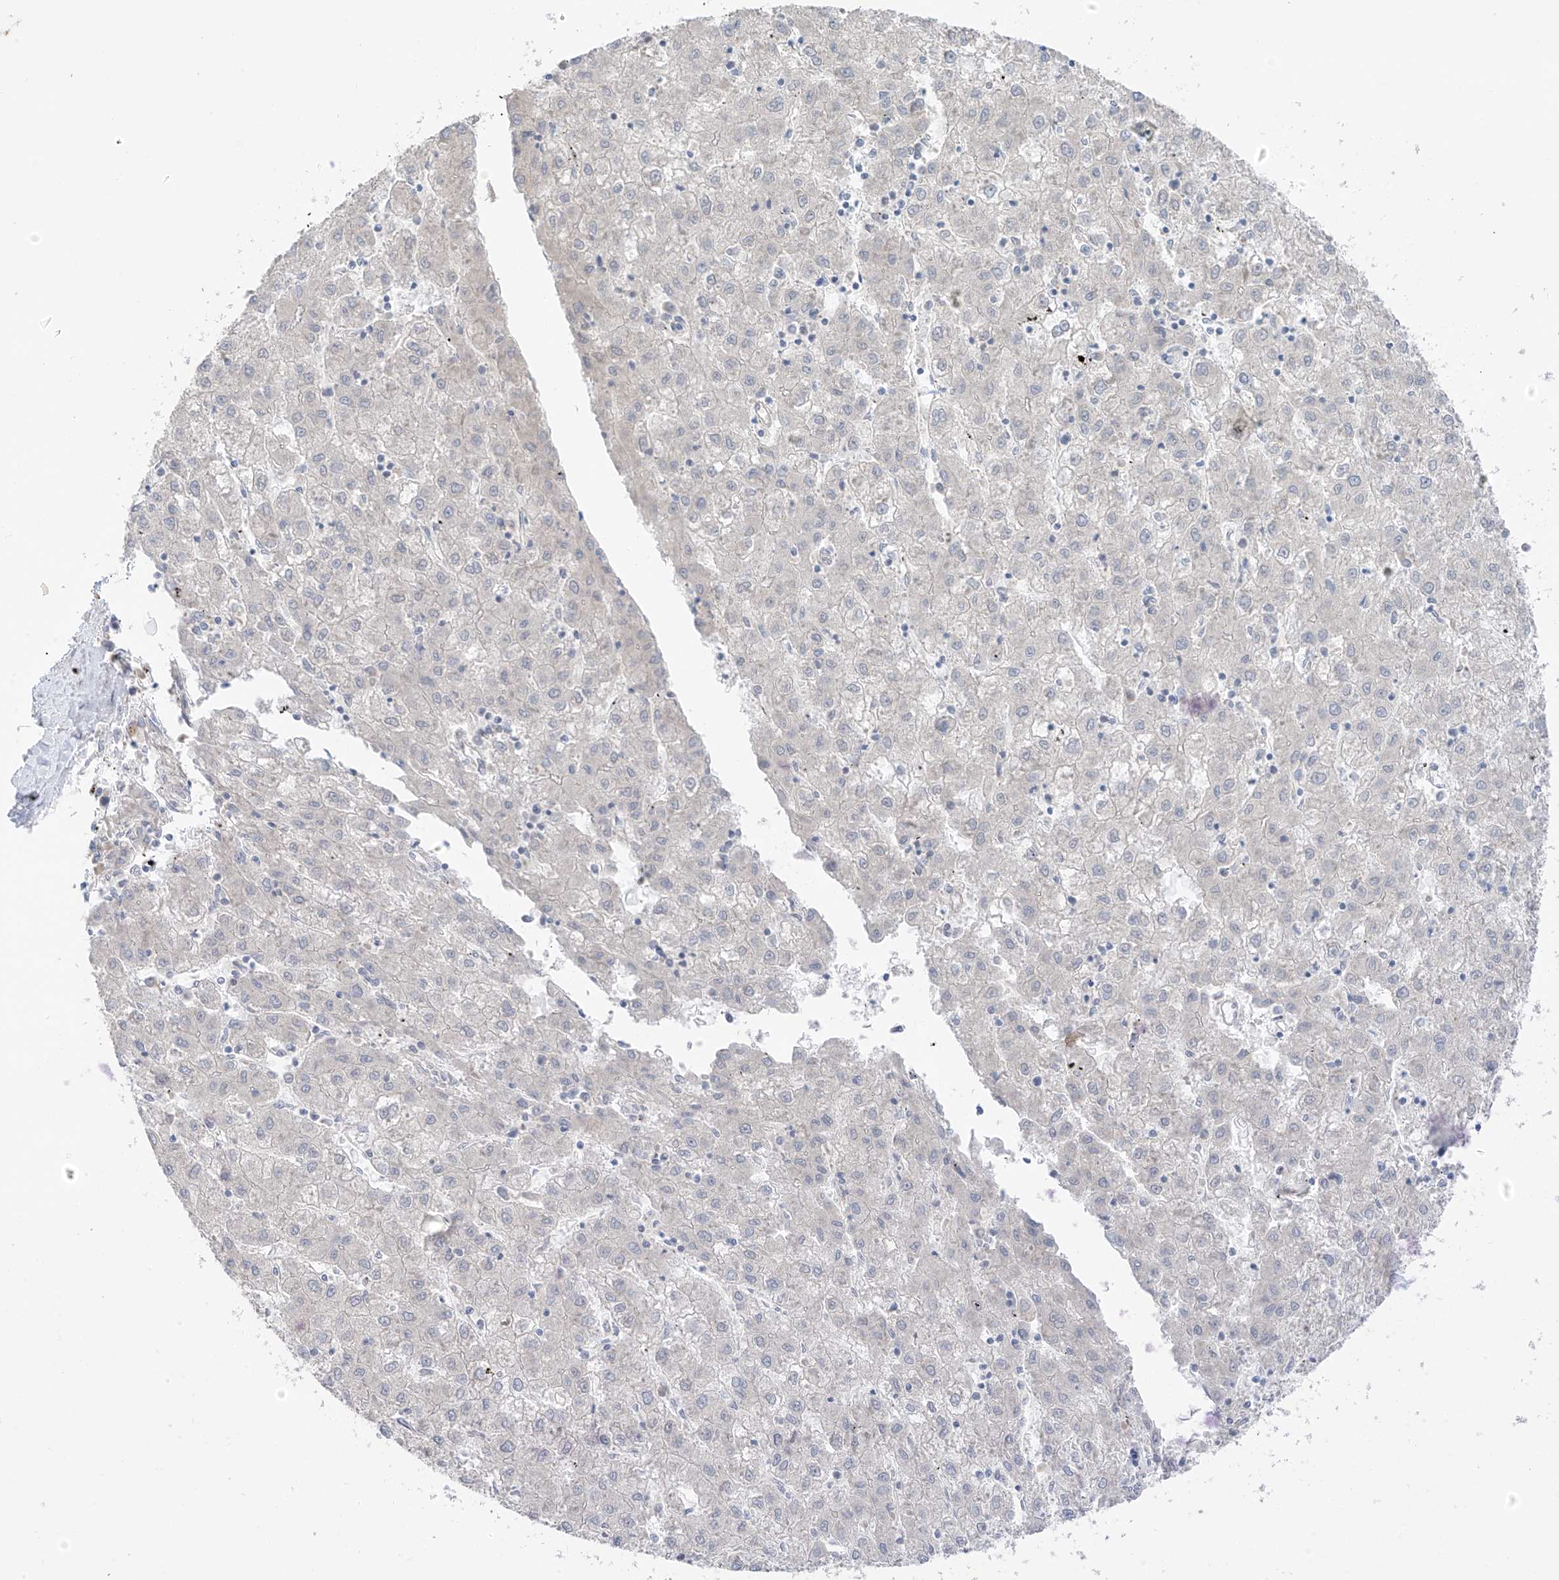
{"staining": {"intensity": "negative", "quantity": "none", "location": "none"}, "tissue": "liver cancer", "cell_type": "Tumor cells", "image_type": "cancer", "snomed": [{"axis": "morphology", "description": "Carcinoma, Hepatocellular, NOS"}, {"axis": "topography", "description": "Liver"}], "caption": "Liver cancer (hepatocellular carcinoma) stained for a protein using immunohistochemistry (IHC) displays no staining tumor cells.", "gene": "NALCN", "patient": {"sex": "male", "age": 72}}